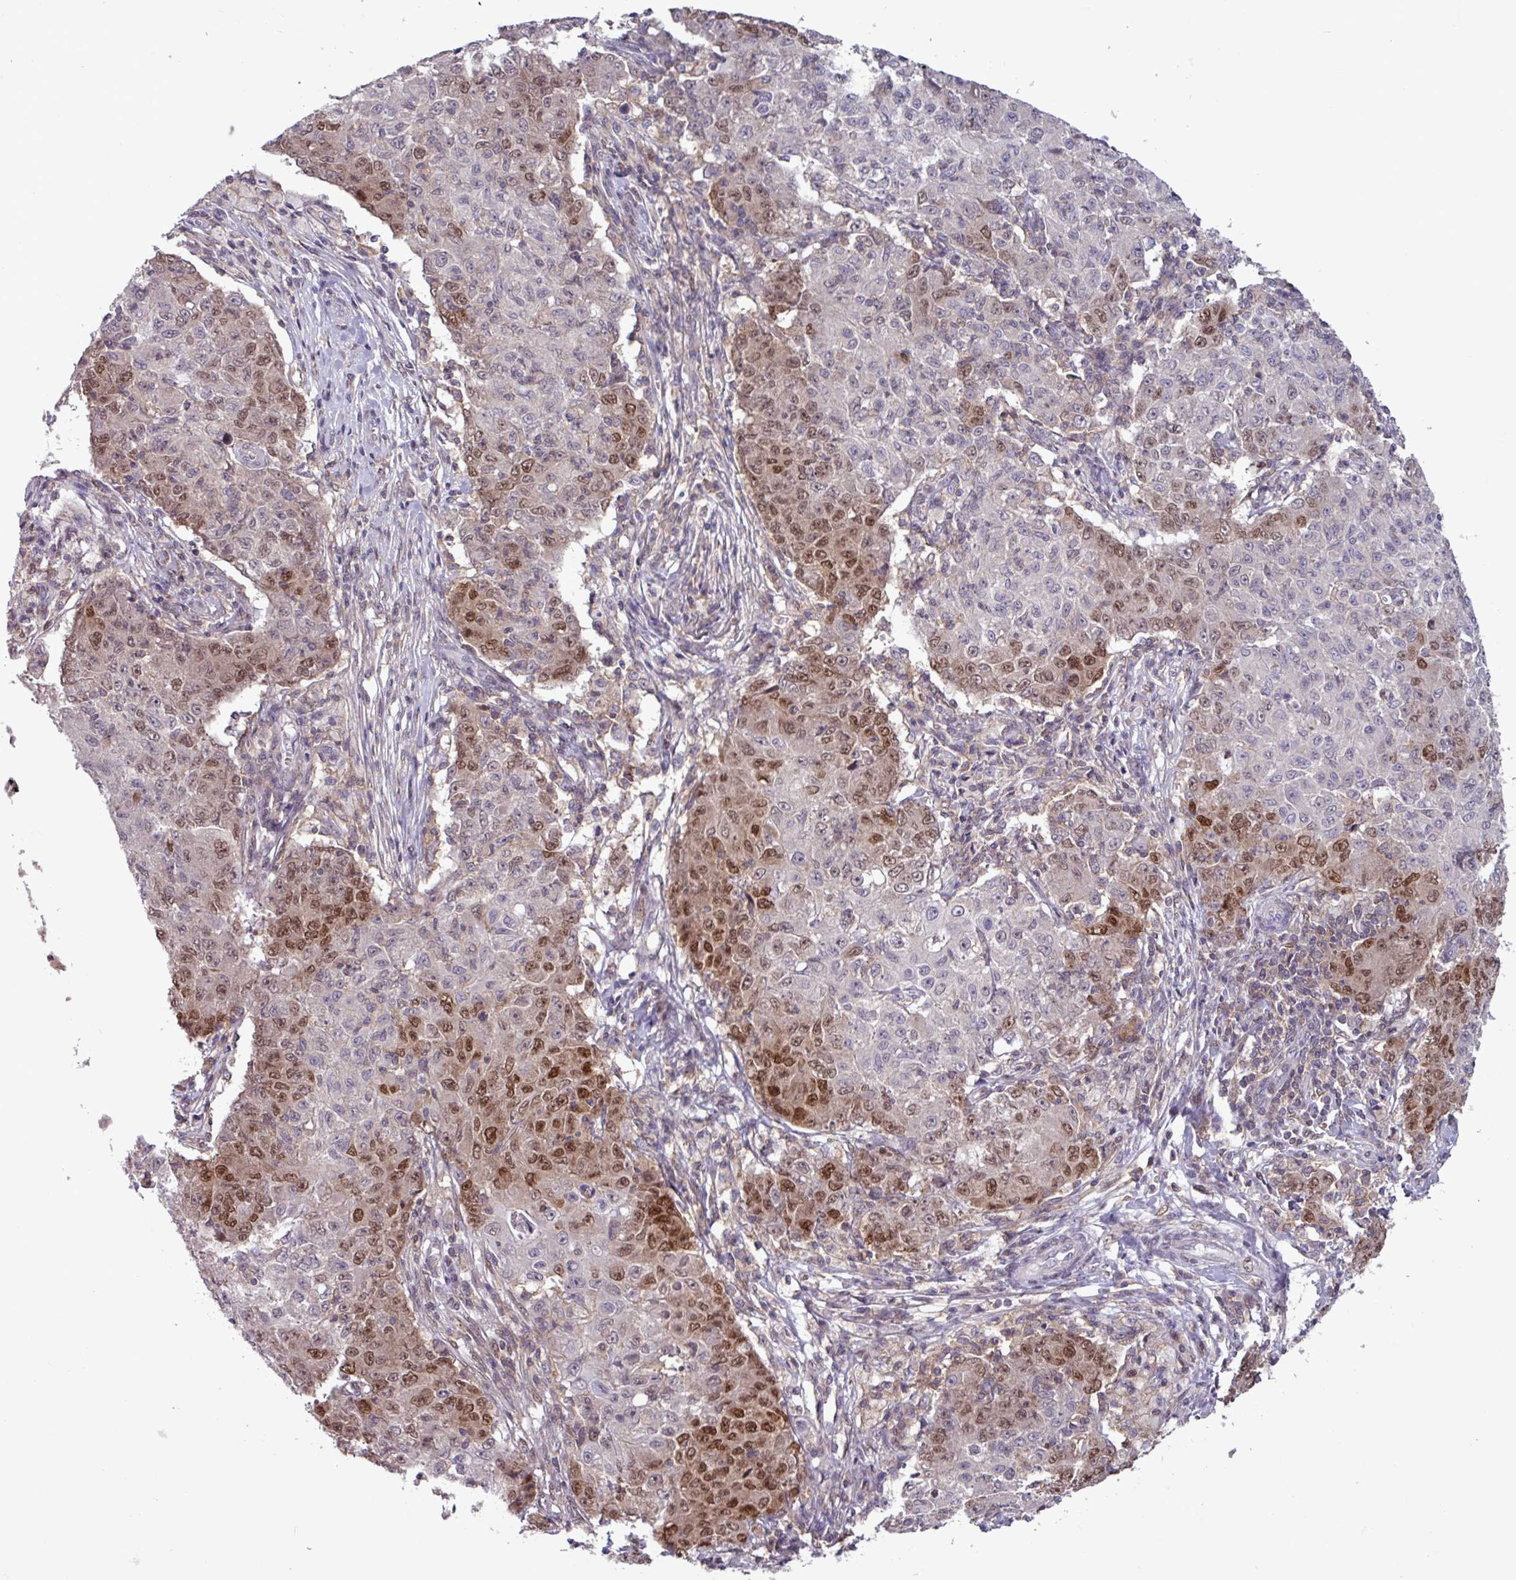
{"staining": {"intensity": "moderate", "quantity": "25%-75%", "location": "nuclear"}, "tissue": "ovarian cancer", "cell_type": "Tumor cells", "image_type": "cancer", "snomed": [{"axis": "morphology", "description": "Carcinoma, endometroid"}, {"axis": "topography", "description": "Ovary"}], "caption": "Brown immunohistochemical staining in ovarian cancer displays moderate nuclear staining in about 25%-75% of tumor cells.", "gene": "PRRX1", "patient": {"sex": "female", "age": 42}}